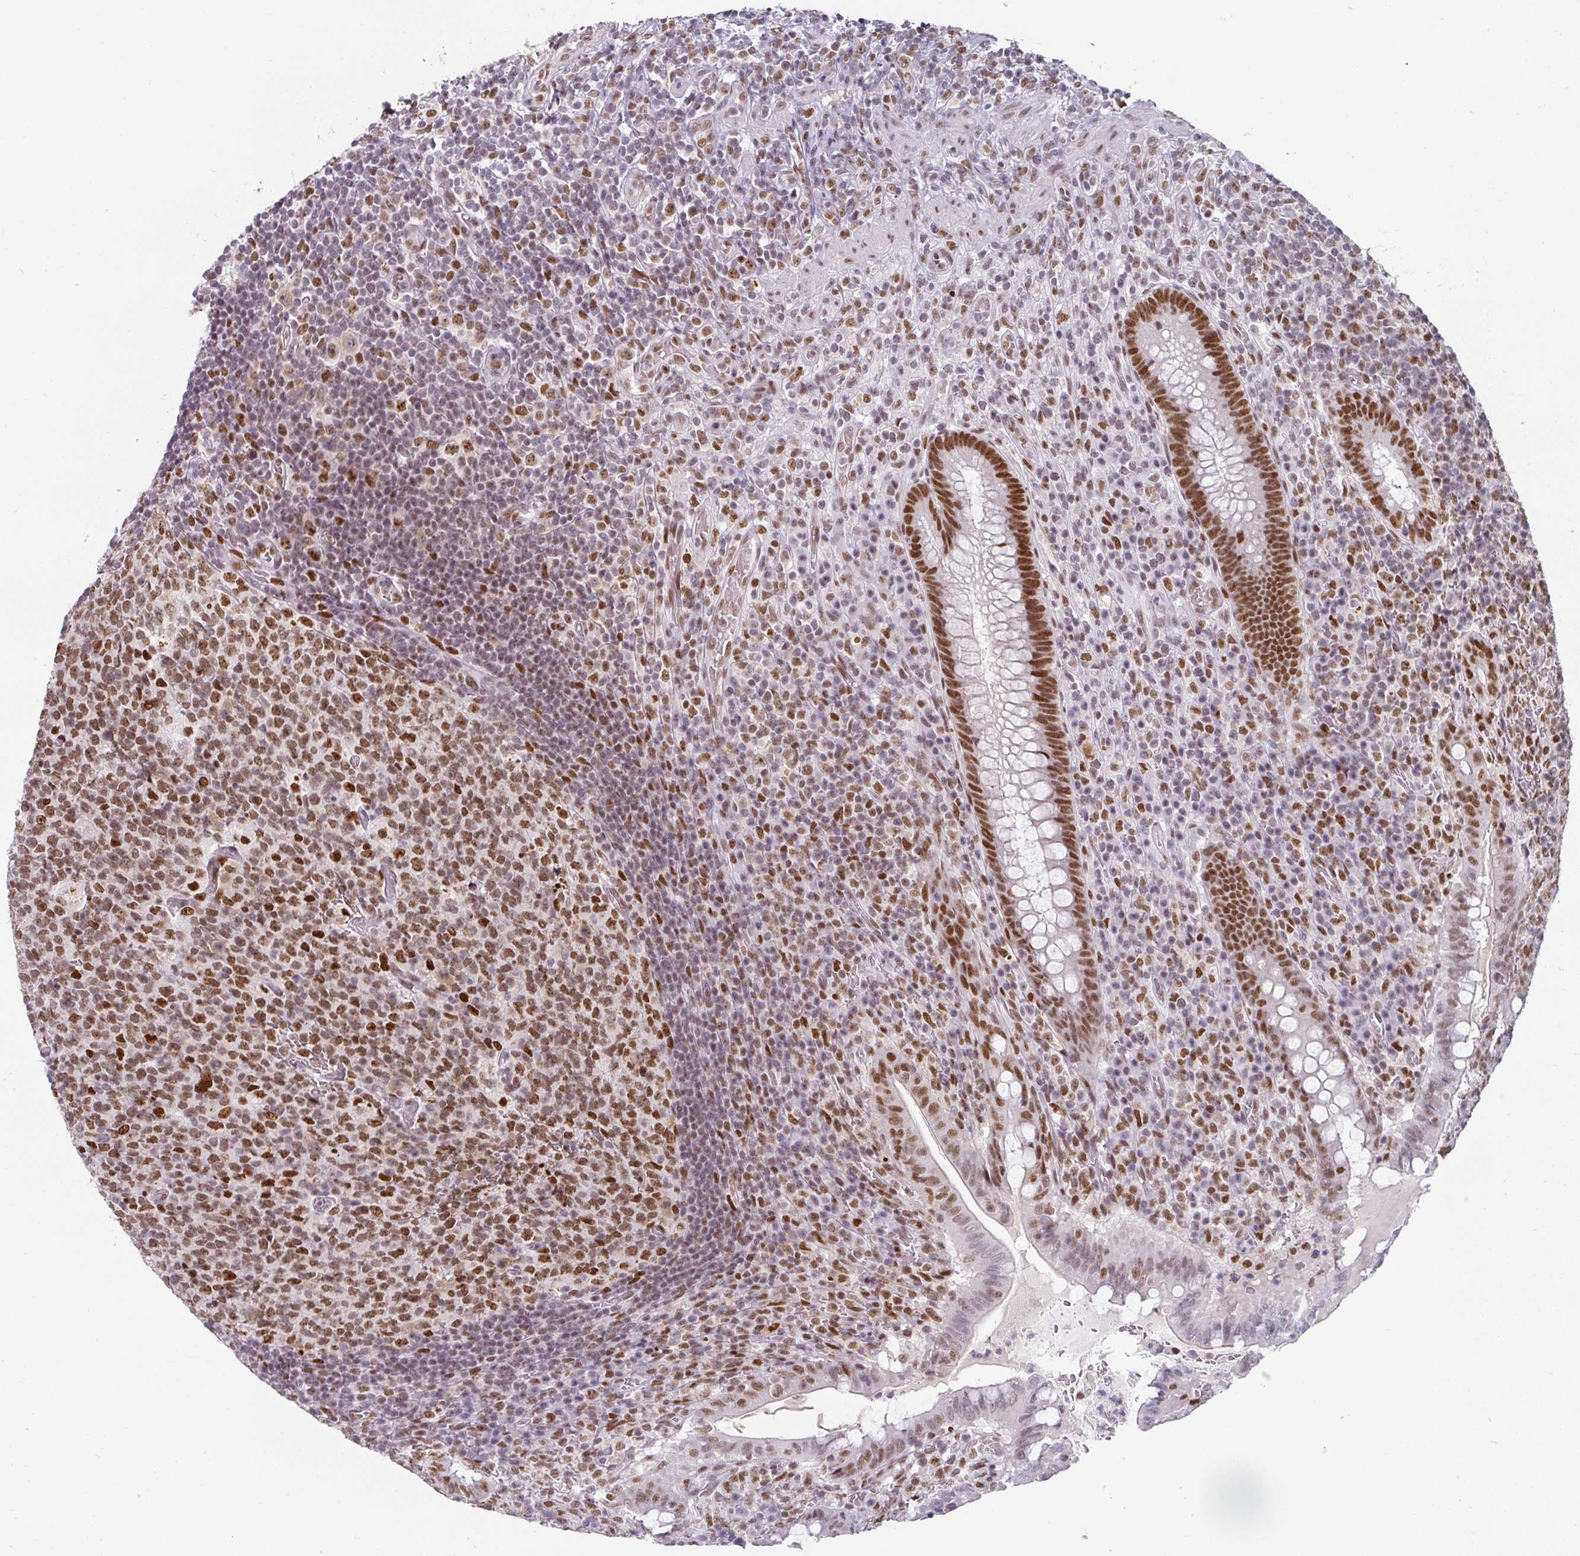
{"staining": {"intensity": "strong", "quantity": ">75%", "location": "nuclear"}, "tissue": "appendix", "cell_type": "Glandular cells", "image_type": "normal", "snomed": [{"axis": "morphology", "description": "Normal tissue, NOS"}, {"axis": "topography", "description": "Appendix"}], "caption": "DAB (3,3'-diaminobenzidine) immunohistochemical staining of normal appendix shows strong nuclear protein positivity in approximately >75% of glandular cells. The protein of interest is shown in brown color, while the nuclei are stained blue.", "gene": "ENSG00000283782", "patient": {"sex": "female", "age": 43}}